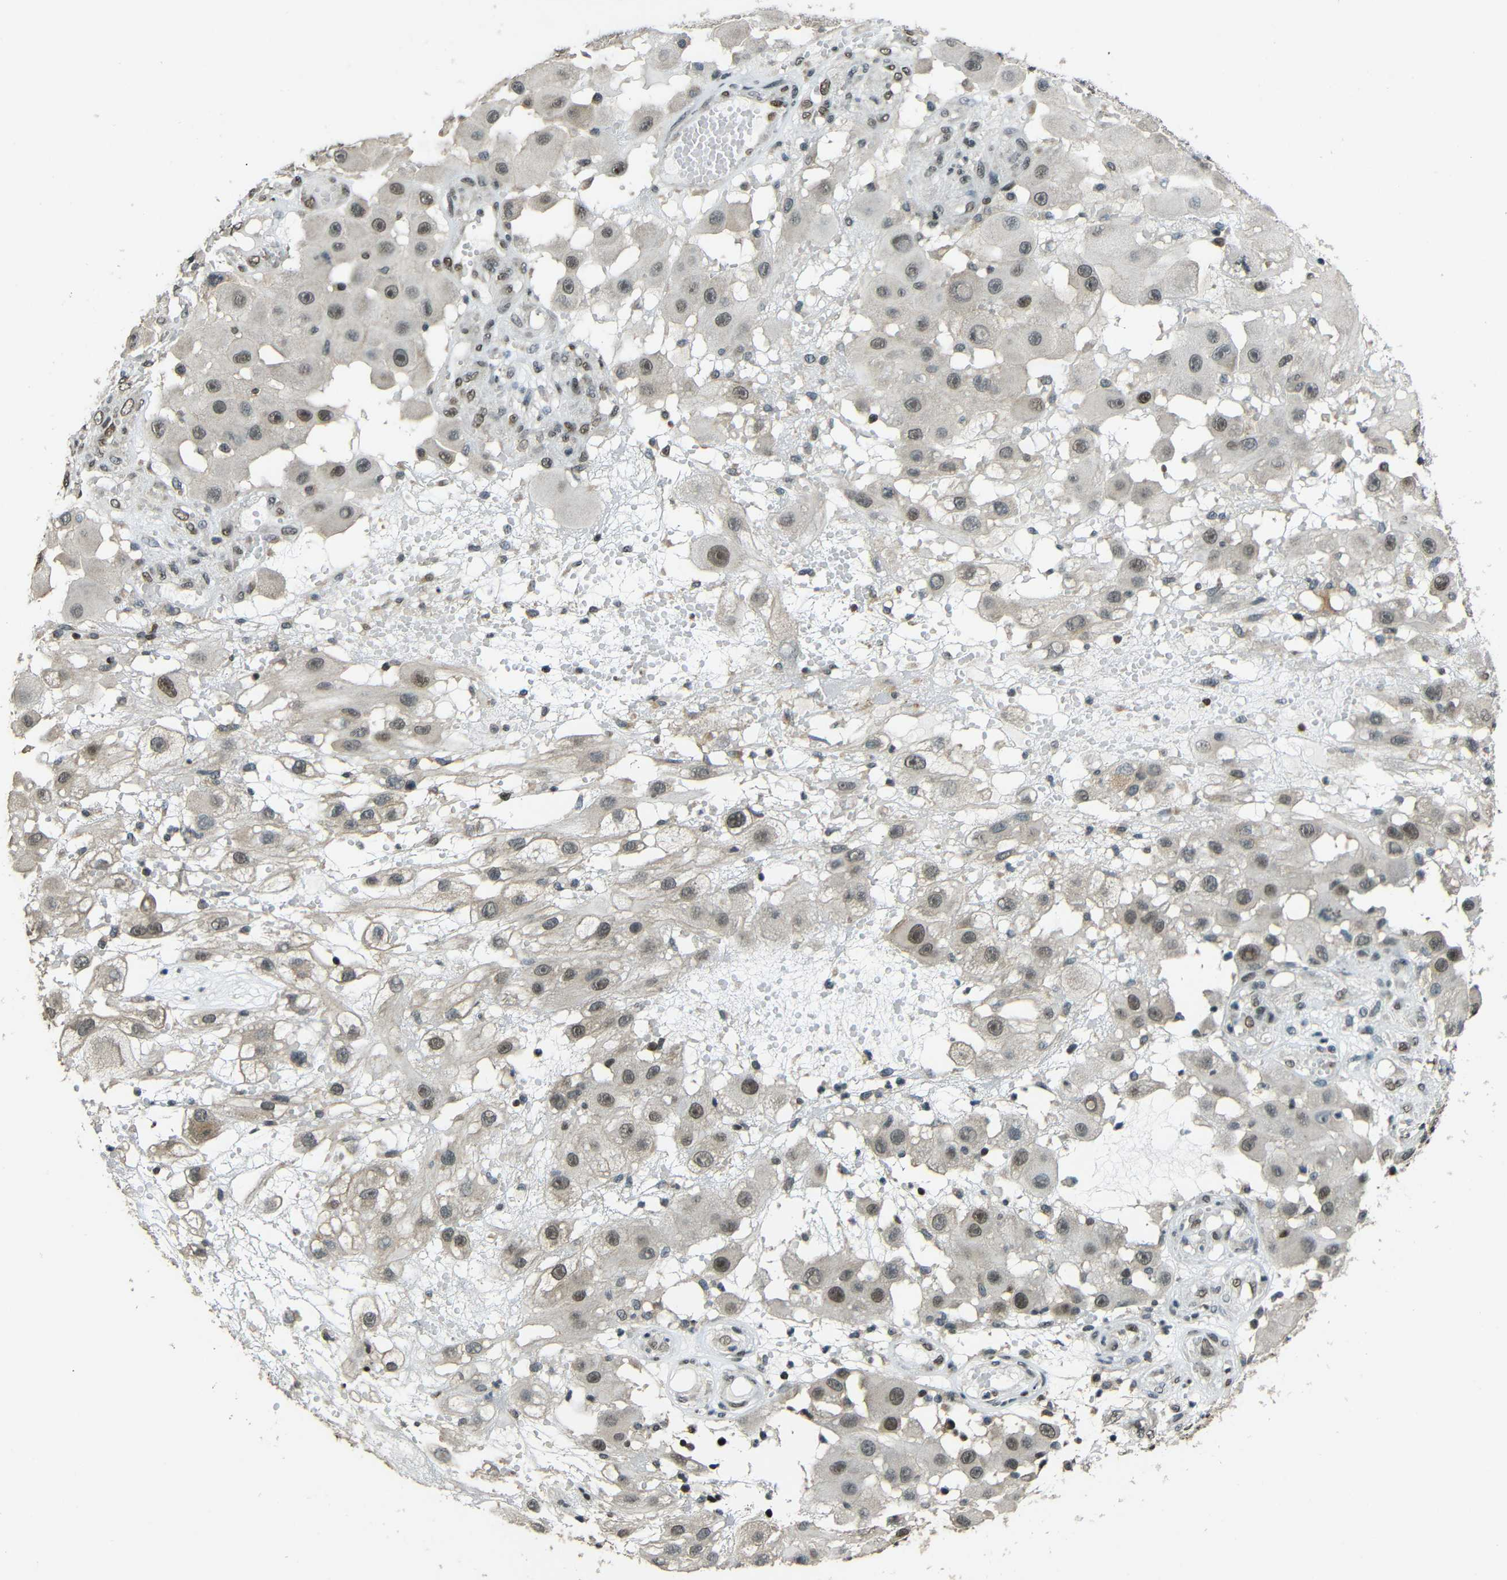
{"staining": {"intensity": "weak", "quantity": "25%-75%", "location": "cytoplasmic/membranous,nuclear"}, "tissue": "melanoma", "cell_type": "Tumor cells", "image_type": "cancer", "snomed": [{"axis": "morphology", "description": "Malignant melanoma, NOS"}, {"axis": "topography", "description": "Skin"}], "caption": "Immunohistochemical staining of human melanoma reveals weak cytoplasmic/membranous and nuclear protein expression in approximately 25%-75% of tumor cells. The protein of interest is stained brown, and the nuclei are stained in blue (DAB (3,3'-diaminobenzidine) IHC with brightfield microscopy, high magnification).", "gene": "PSIP1", "patient": {"sex": "female", "age": 81}}